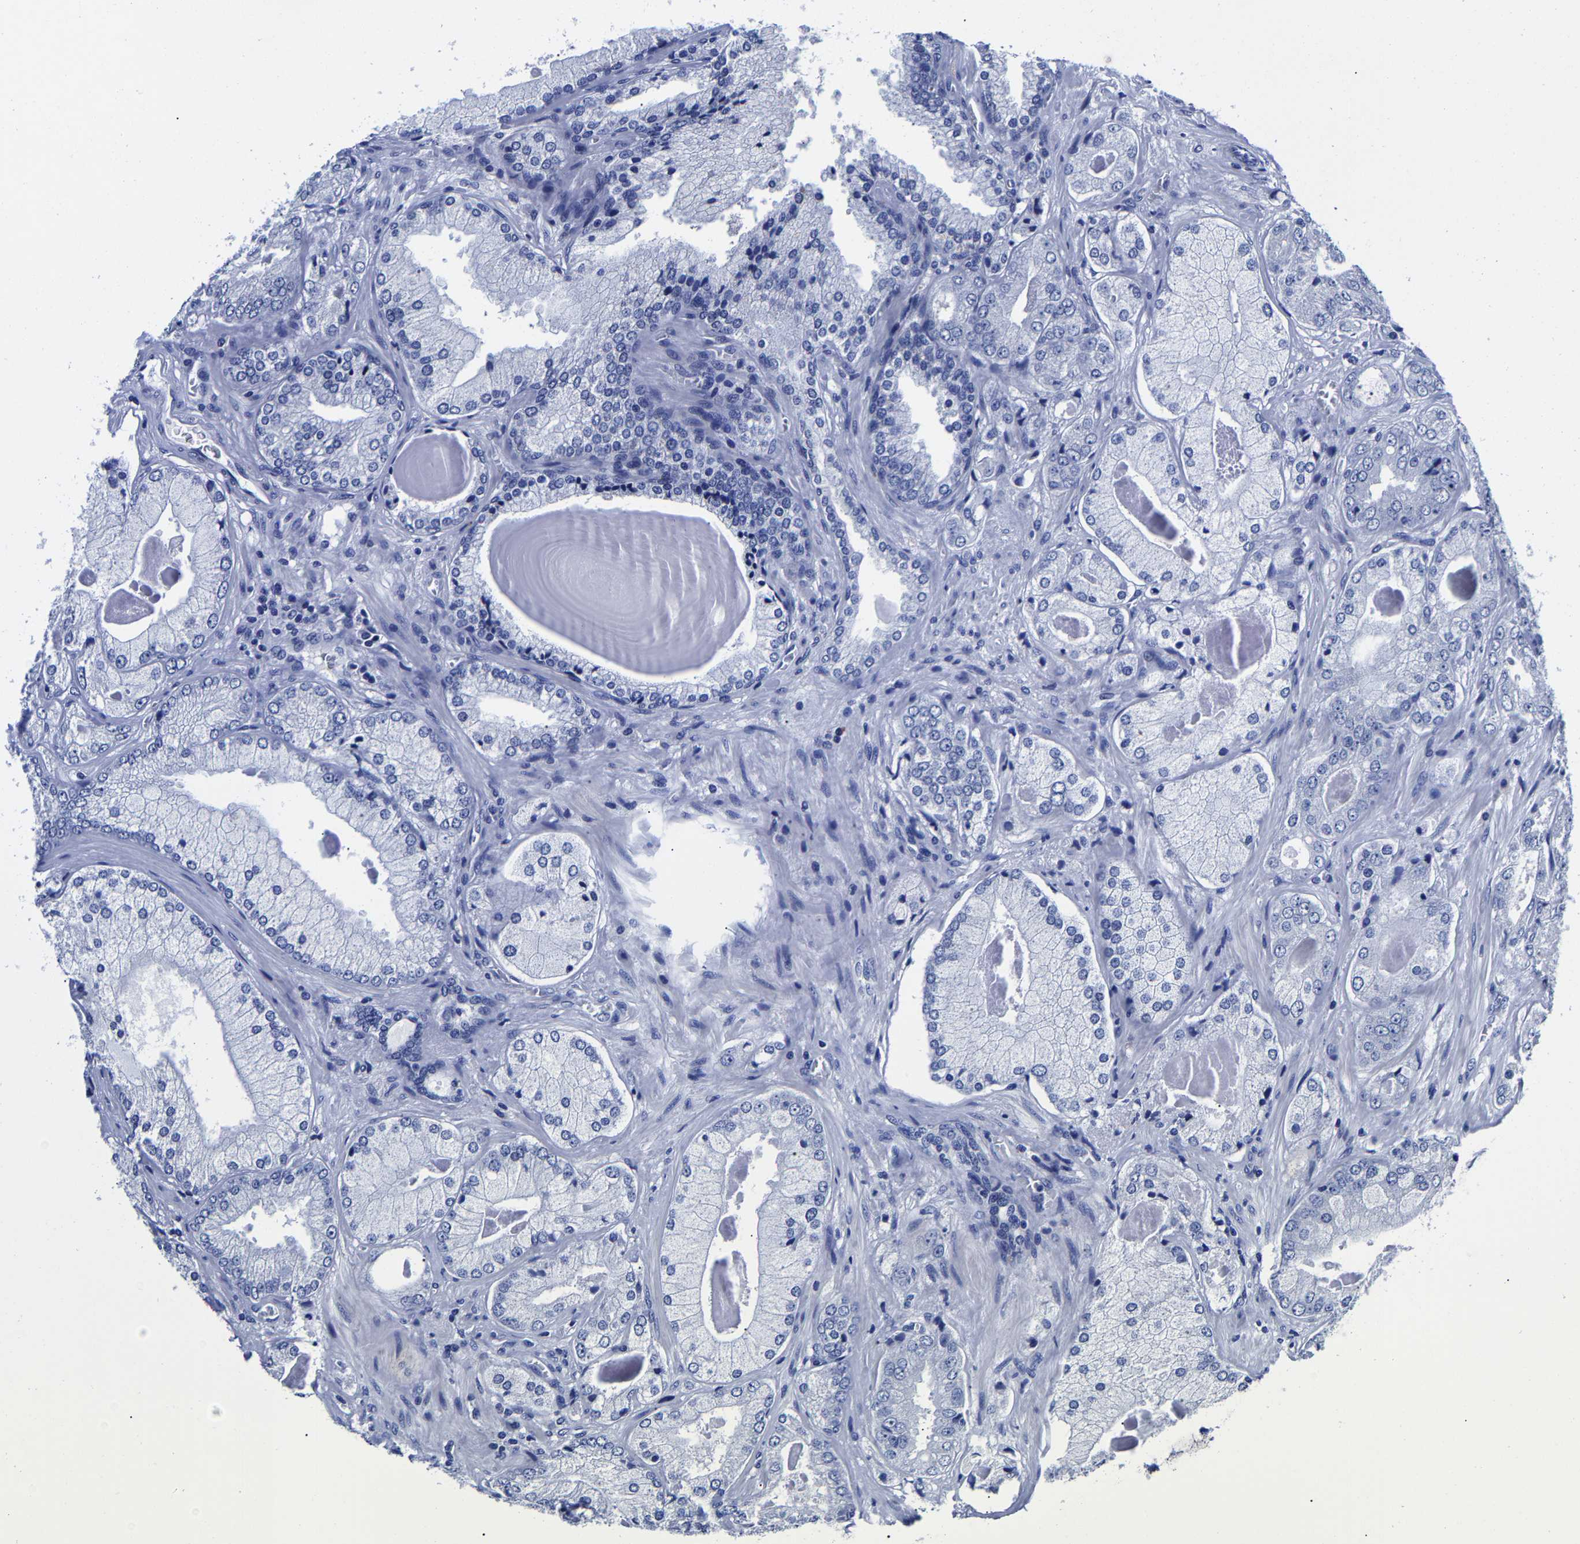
{"staining": {"intensity": "negative", "quantity": "none", "location": "none"}, "tissue": "prostate cancer", "cell_type": "Tumor cells", "image_type": "cancer", "snomed": [{"axis": "morphology", "description": "Adenocarcinoma, Low grade"}, {"axis": "topography", "description": "Prostate"}], "caption": "DAB immunohistochemical staining of adenocarcinoma (low-grade) (prostate) demonstrates no significant positivity in tumor cells.", "gene": "CPA2", "patient": {"sex": "male", "age": 65}}